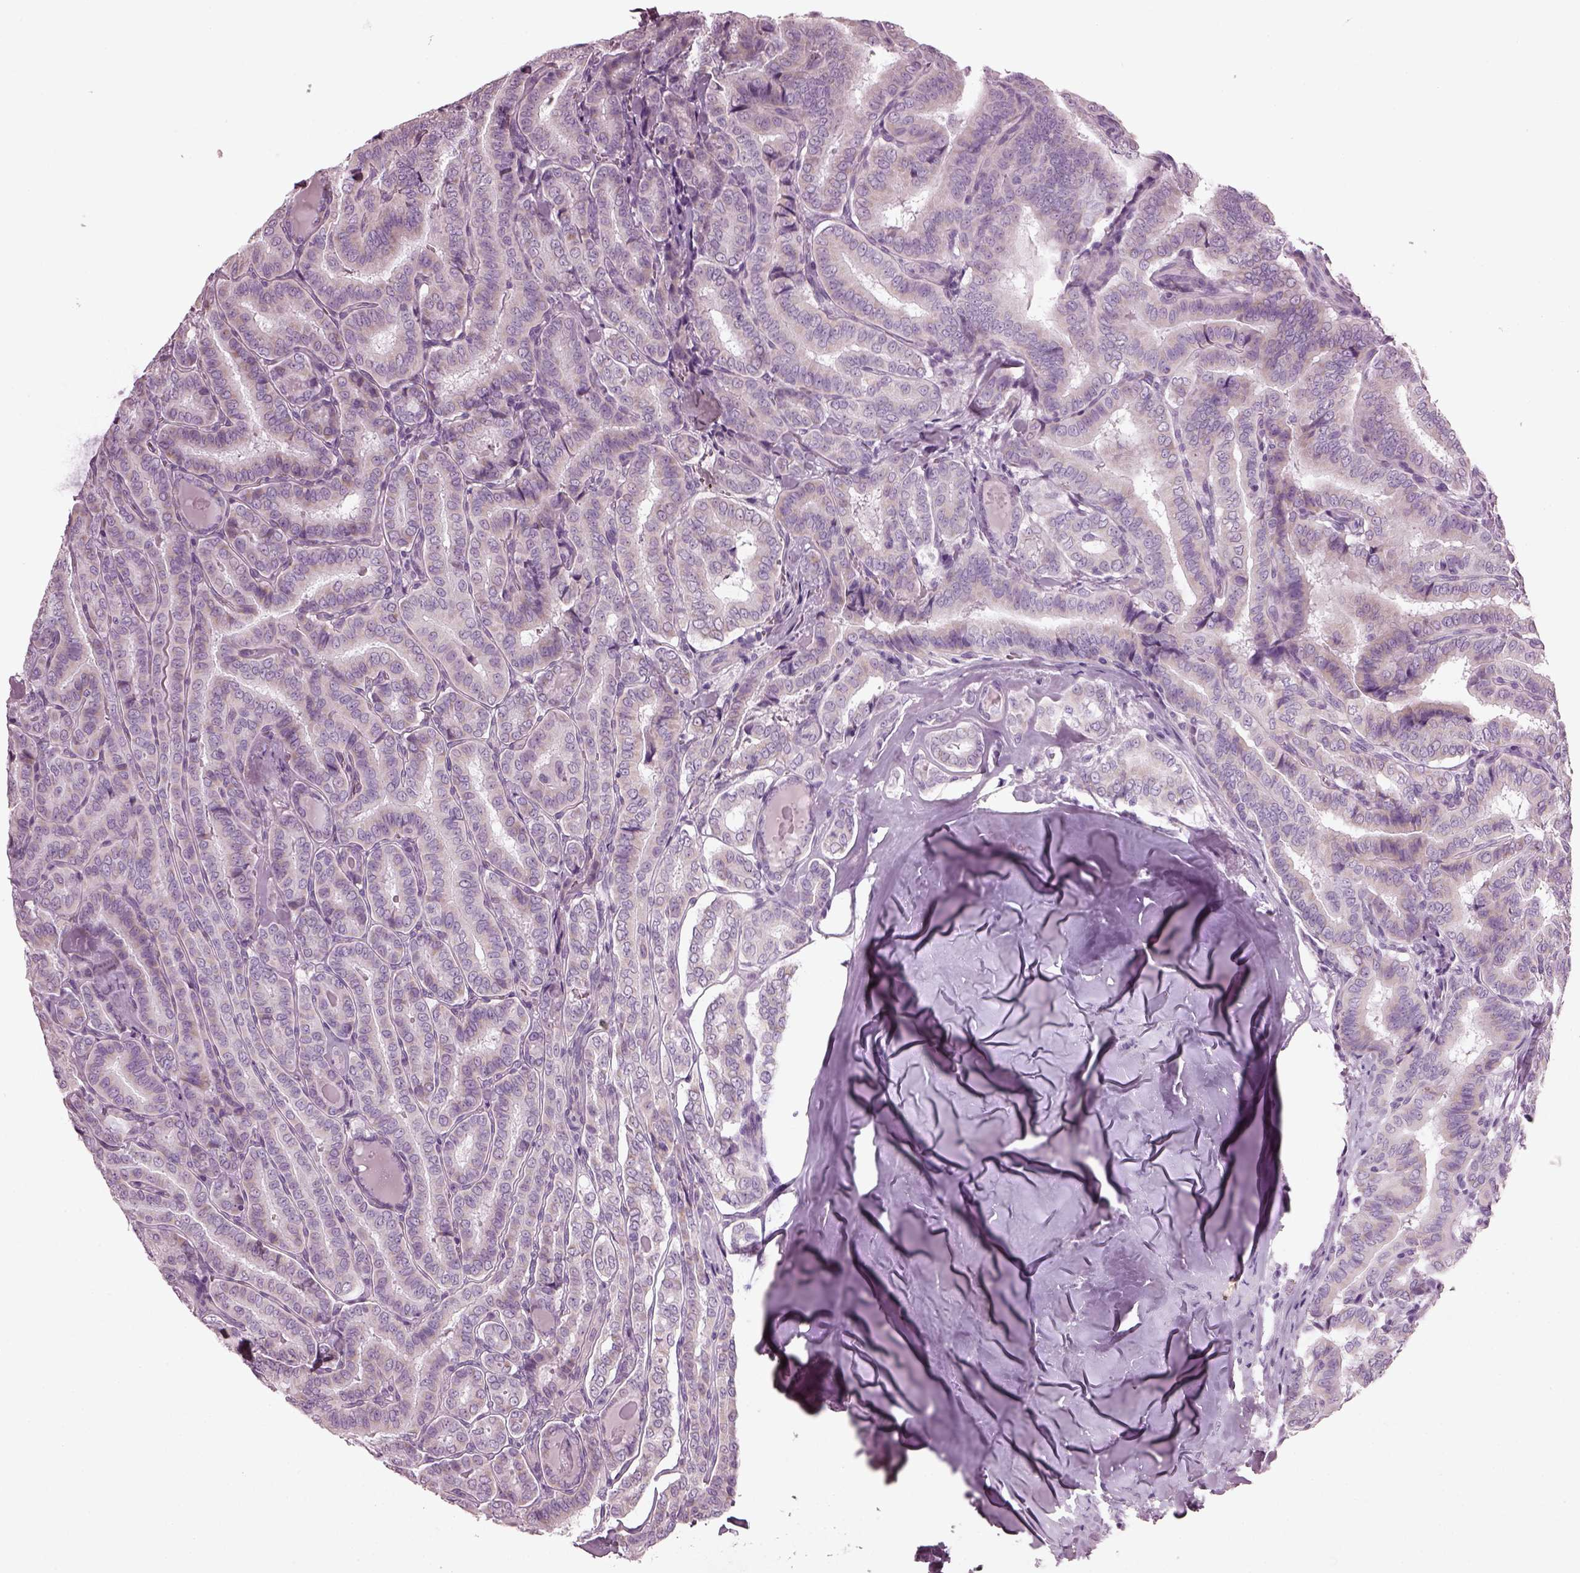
{"staining": {"intensity": "negative", "quantity": "none", "location": "none"}, "tissue": "thyroid cancer", "cell_type": "Tumor cells", "image_type": "cancer", "snomed": [{"axis": "morphology", "description": "Papillary adenocarcinoma, NOS"}, {"axis": "morphology", "description": "Papillary adenoma metastatic"}, {"axis": "topography", "description": "Thyroid gland"}], "caption": "An image of papillary adenoma metastatic (thyroid) stained for a protein reveals no brown staining in tumor cells. (Brightfield microscopy of DAB (3,3'-diaminobenzidine) immunohistochemistry at high magnification).", "gene": "PDC", "patient": {"sex": "female", "age": 50}}